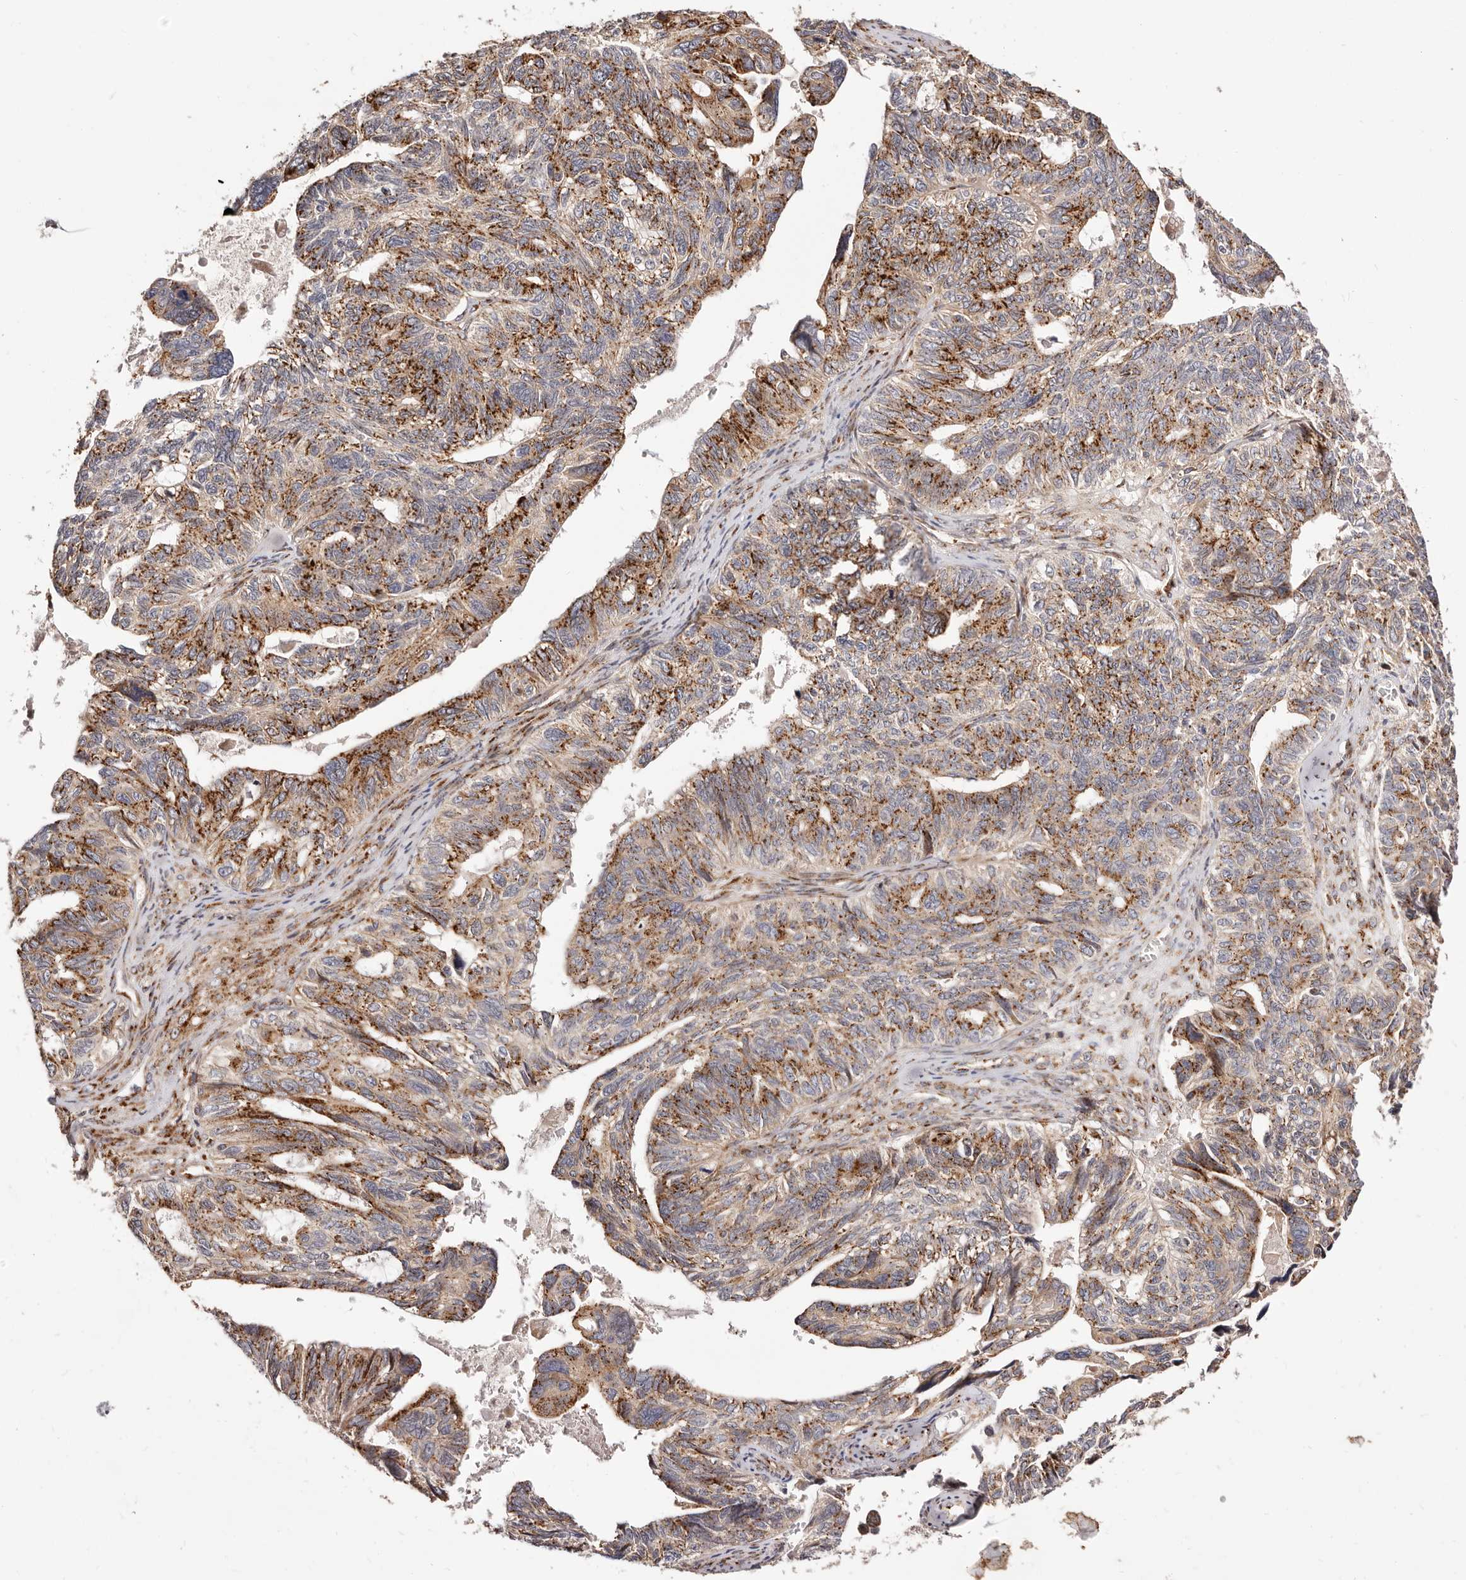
{"staining": {"intensity": "strong", "quantity": ">75%", "location": "cytoplasmic/membranous"}, "tissue": "ovarian cancer", "cell_type": "Tumor cells", "image_type": "cancer", "snomed": [{"axis": "morphology", "description": "Cystadenocarcinoma, serous, NOS"}, {"axis": "topography", "description": "Ovary"}], "caption": "Ovarian cancer (serous cystadenocarcinoma) stained for a protein shows strong cytoplasmic/membranous positivity in tumor cells. Using DAB (brown) and hematoxylin (blue) stains, captured at high magnification using brightfield microscopy.", "gene": "MAPK6", "patient": {"sex": "female", "age": 79}}